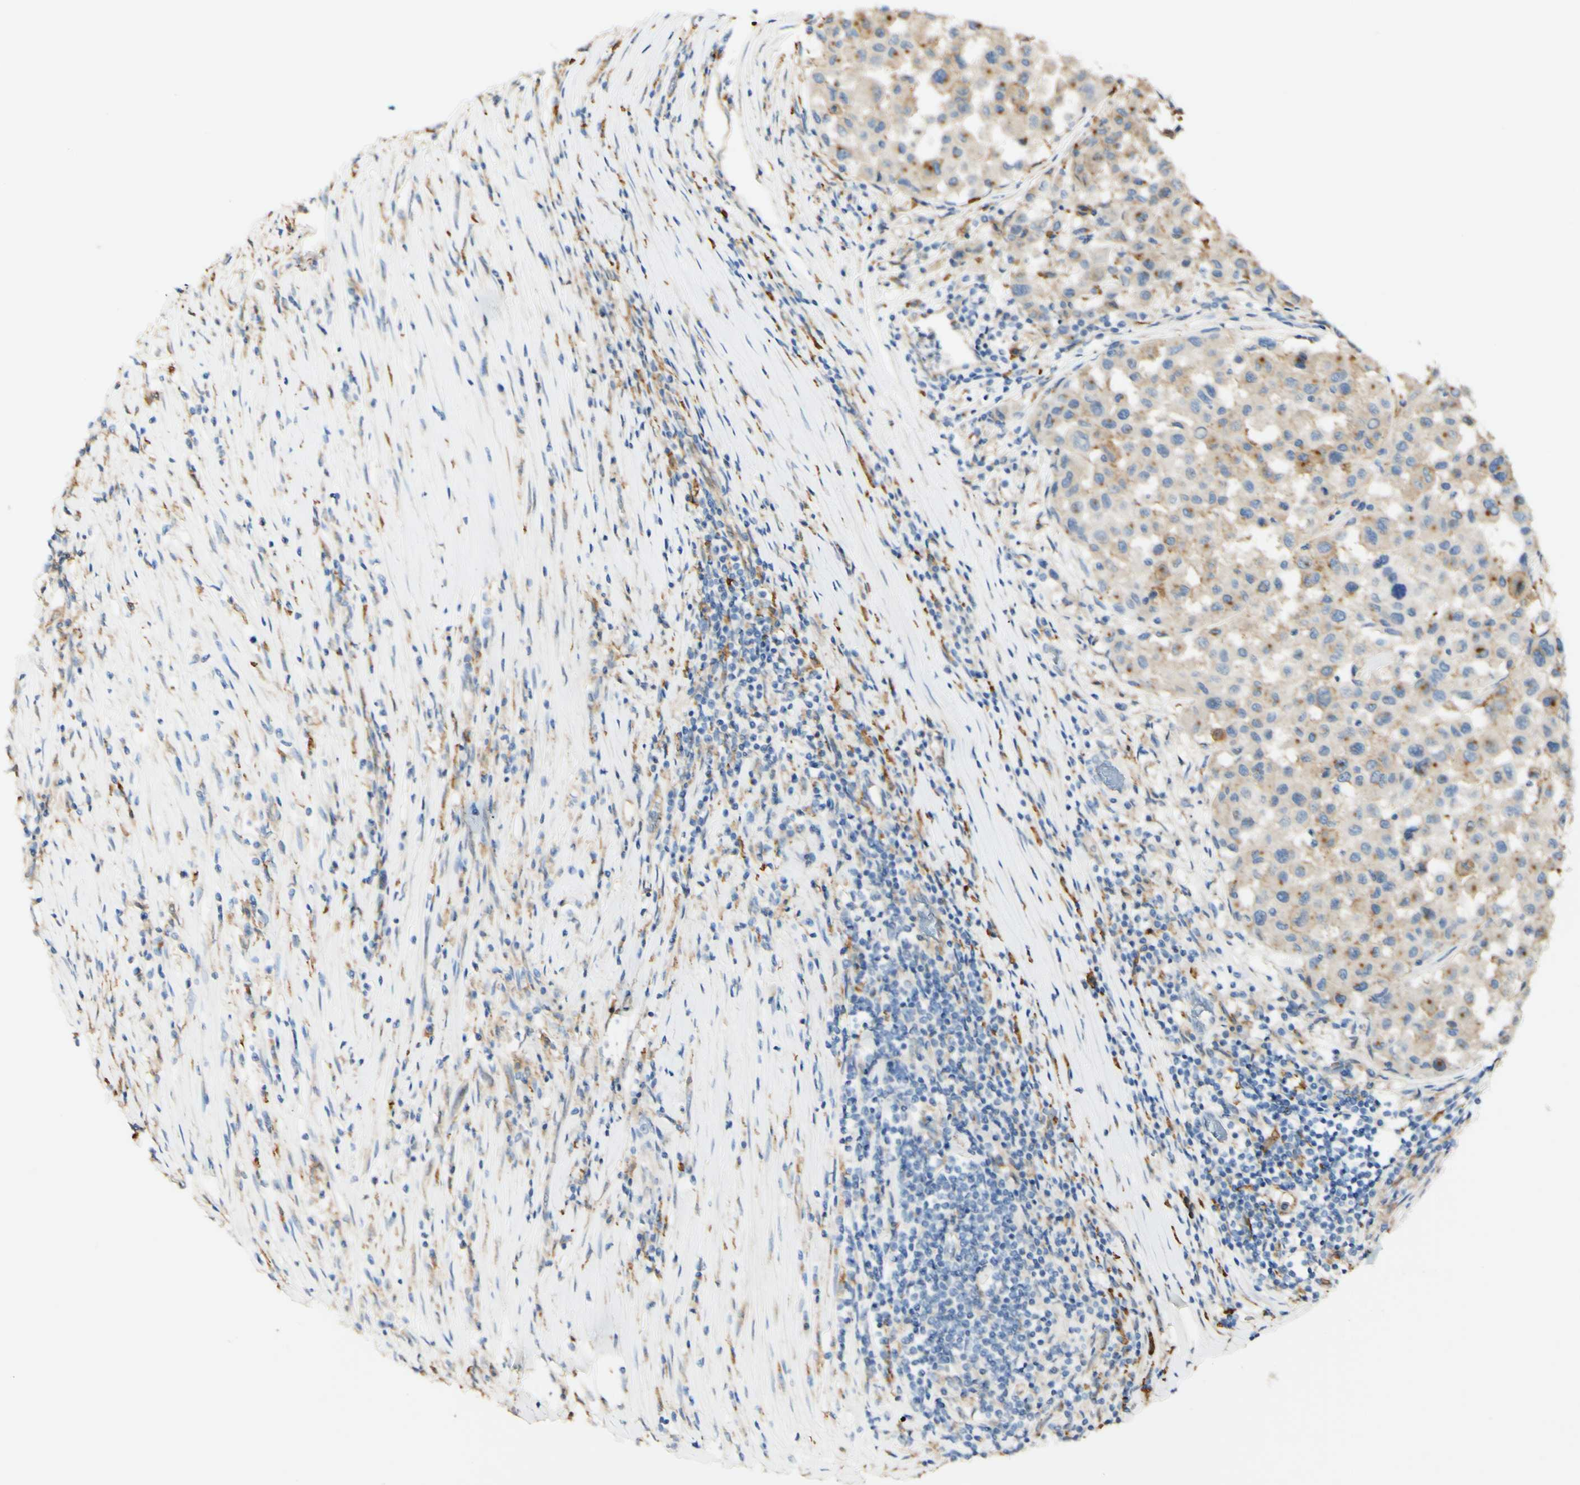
{"staining": {"intensity": "weak", "quantity": ">75%", "location": "cytoplasmic/membranous"}, "tissue": "melanoma", "cell_type": "Tumor cells", "image_type": "cancer", "snomed": [{"axis": "morphology", "description": "Malignant melanoma, Metastatic site"}, {"axis": "topography", "description": "Lymph node"}], "caption": "Protein staining by immunohistochemistry (IHC) shows weak cytoplasmic/membranous positivity in approximately >75% of tumor cells in malignant melanoma (metastatic site). The staining was performed using DAB (3,3'-diaminobenzidine) to visualize the protein expression in brown, while the nuclei were stained in blue with hematoxylin (Magnification: 20x).", "gene": "FCGRT", "patient": {"sex": "male", "age": 61}}